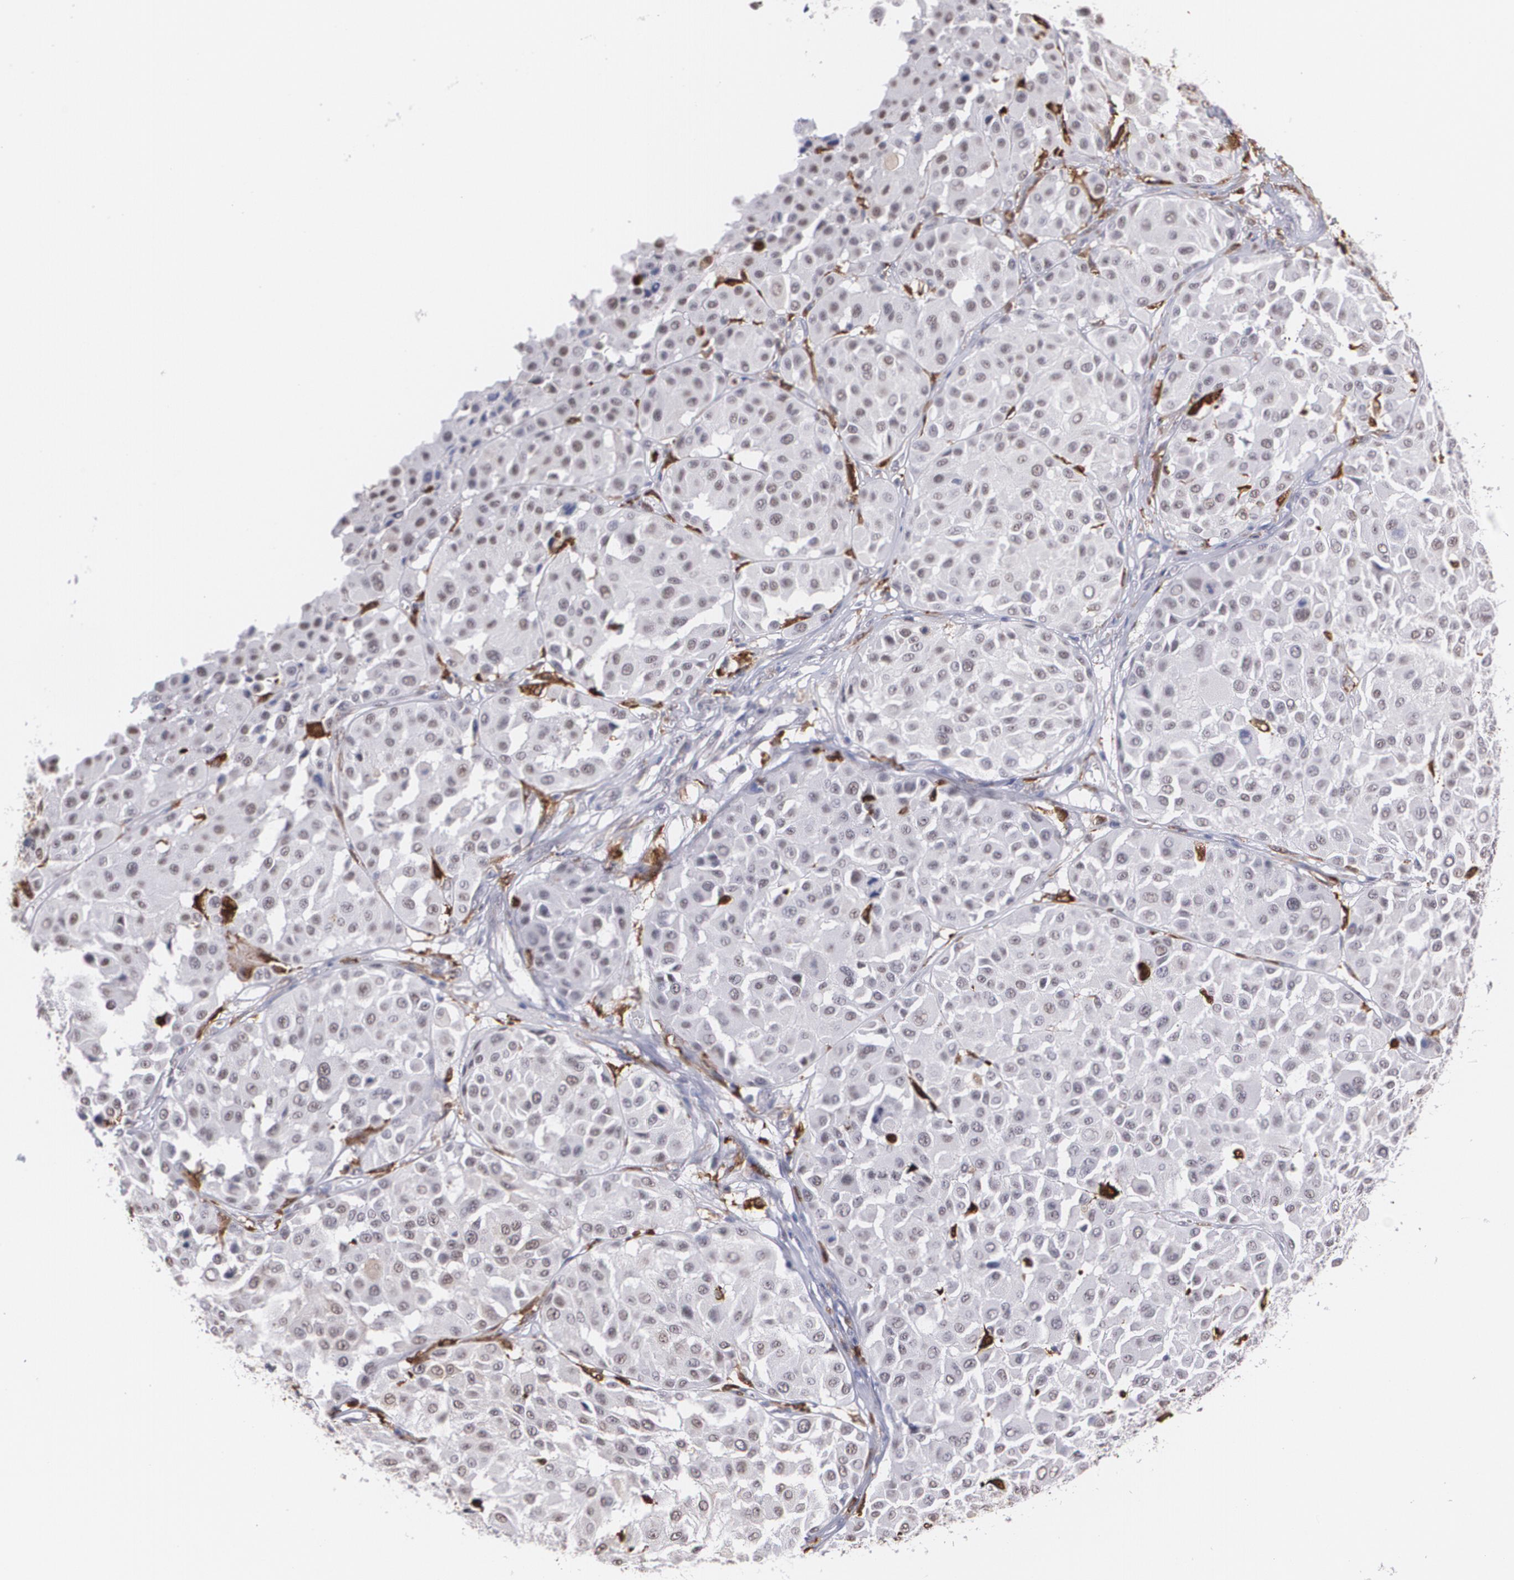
{"staining": {"intensity": "negative", "quantity": "none", "location": "none"}, "tissue": "melanoma", "cell_type": "Tumor cells", "image_type": "cancer", "snomed": [{"axis": "morphology", "description": "Malignant melanoma, Metastatic site"}, {"axis": "topography", "description": "Soft tissue"}], "caption": "IHC image of malignant melanoma (metastatic site) stained for a protein (brown), which exhibits no positivity in tumor cells.", "gene": "NCF2", "patient": {"sex": "male", "age": 41}}